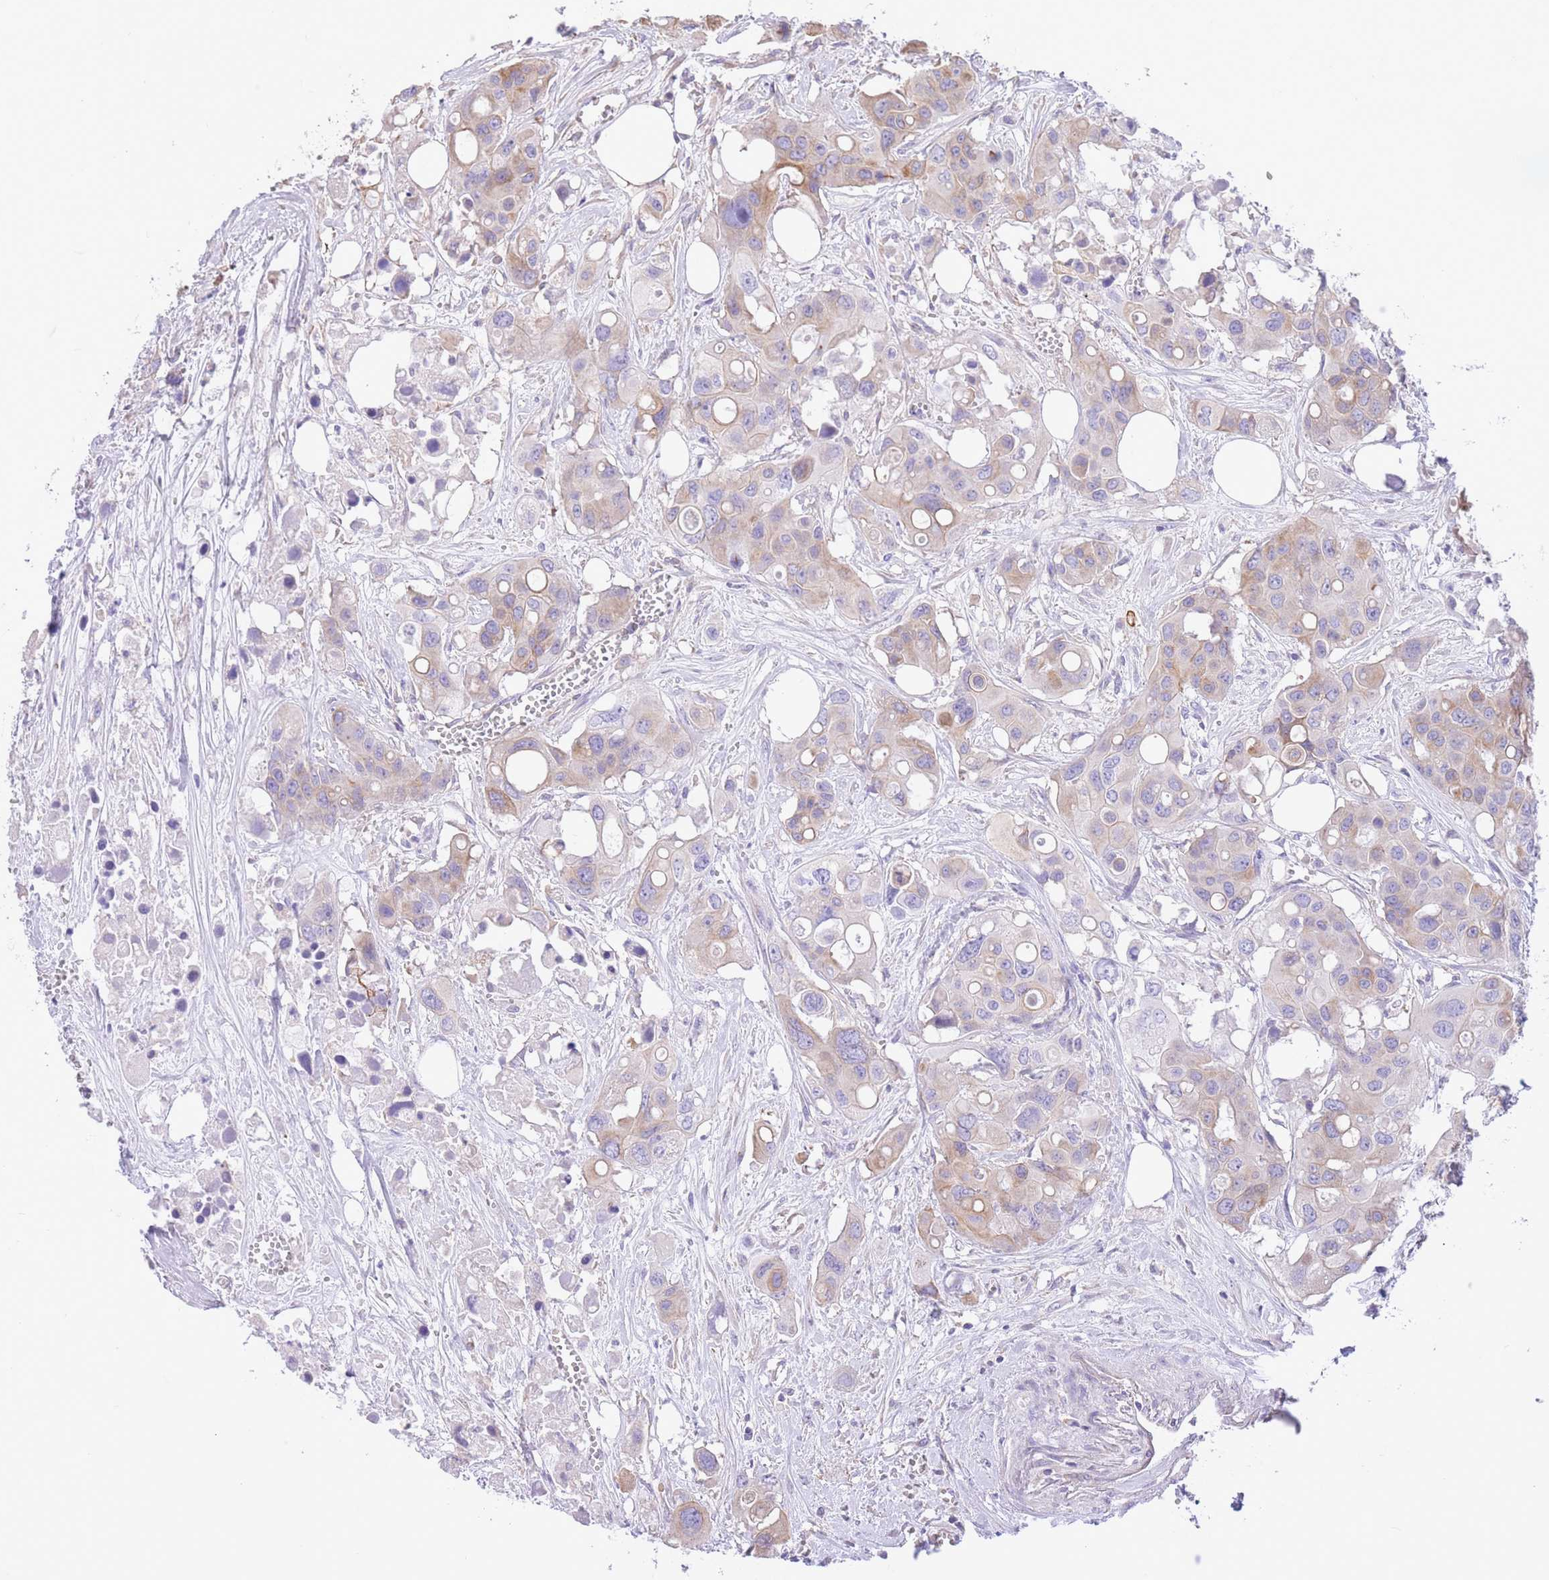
{"staining": {"intensity": "weak", "quantity": "<25%", "location": "cytoplasmic/membranous"}, "tissue": "colorectal cancer", "cell_type": "Tumor cells", "image_type": "cancer", "snomed": [{"axis": "morphology", "description": "Adenocarcinoma, NOS"}, {"axis": "topography", "description": "Colon"}], "caption": "Tumor cells are negative for brown protein staining in adenocarcinoma (colorectal). (Immunohistochemistry (ihc), brightfield microscopy, high magnification).", "gene": "RHOU", "patient": {"sex": "male", "age": 77}}